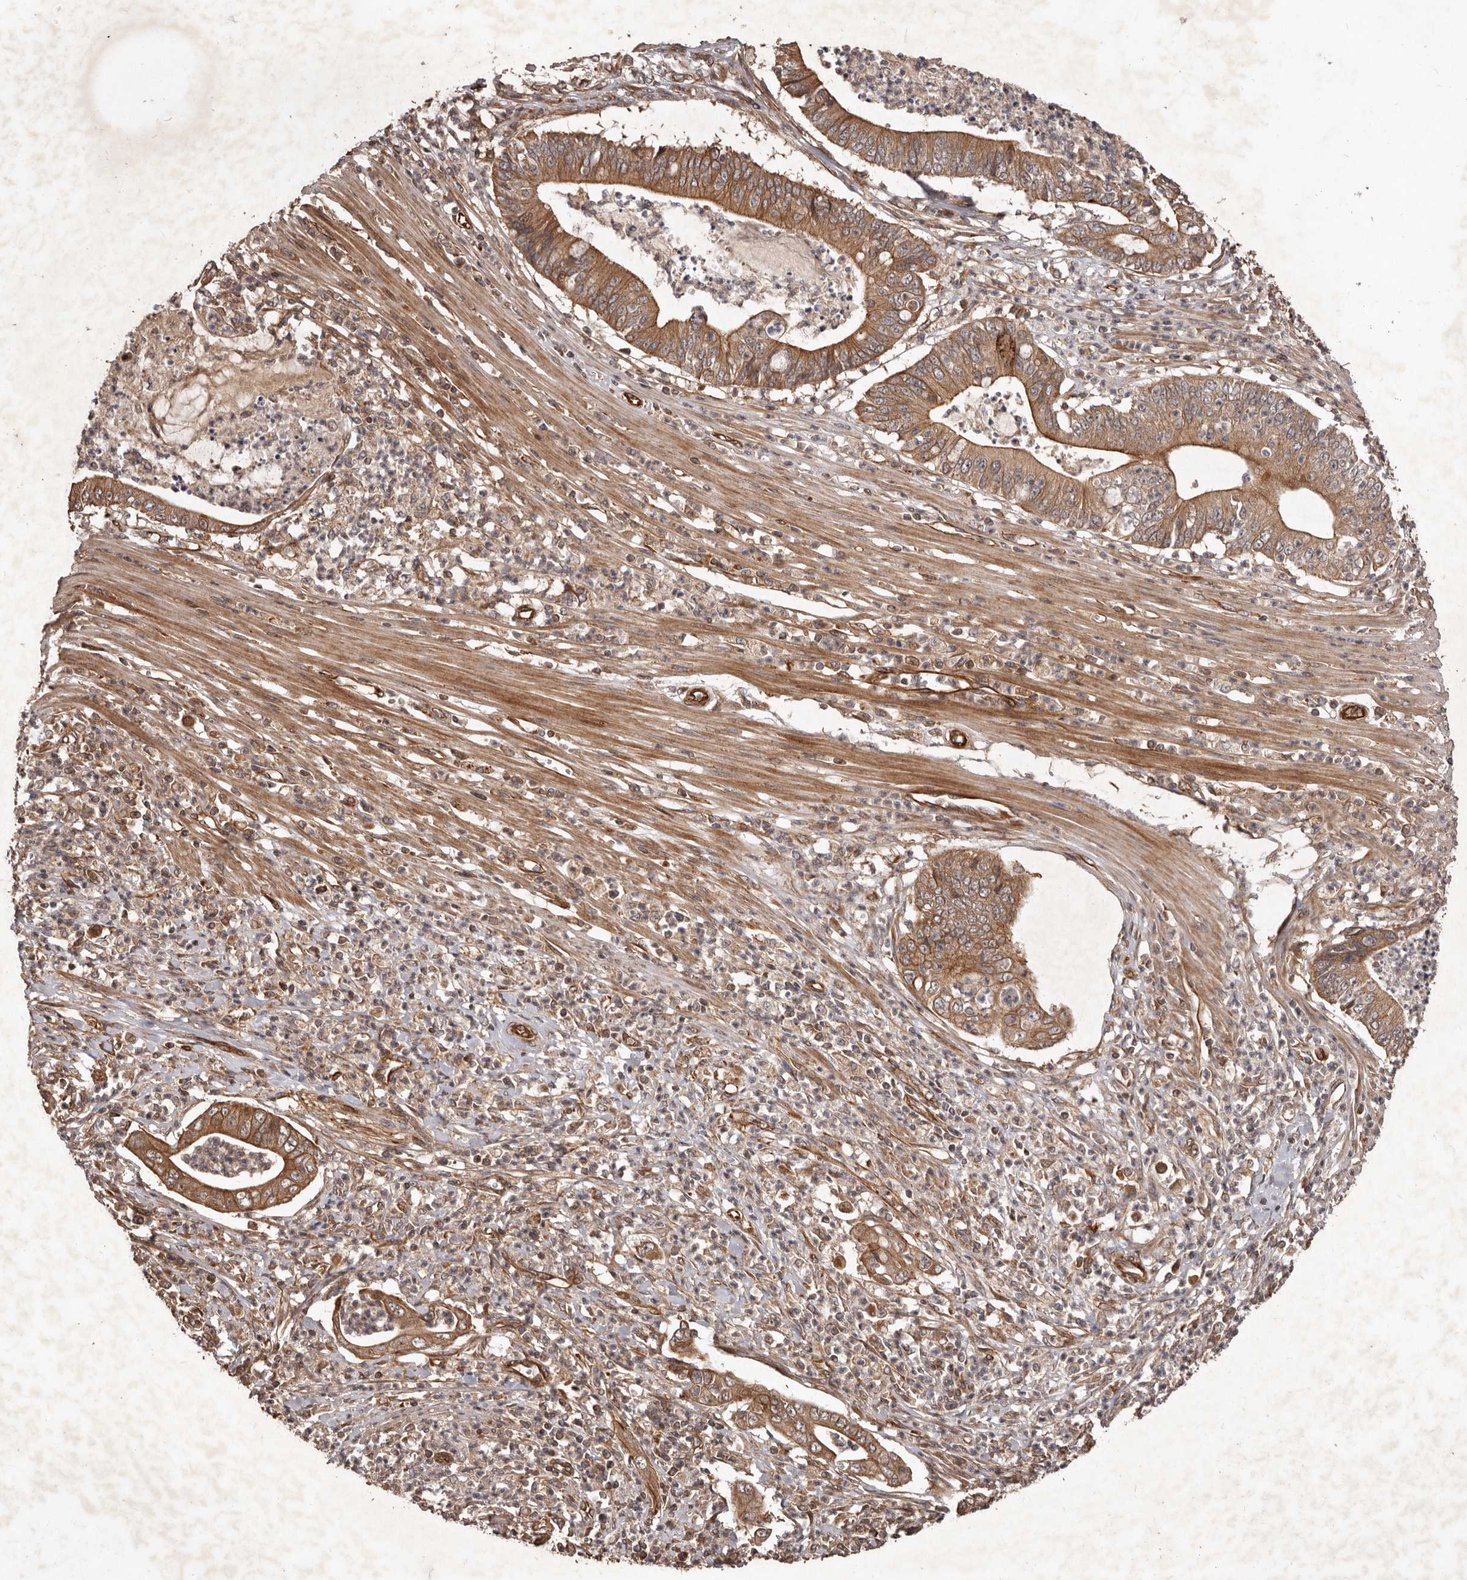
{"staining": {"intensity": "moderate", "quantity": ">75%", "location": "cytoplasmic/membranous"}, "tissue": "pancreatic cancer", "cell_type": "Tumor cells", "image_type": "cancer", "snomed": [{"axis": "morphology", "description": "Adenocarcinoma, NOS"}, {"axis": "topography", "description": "Pancreas"}], "caption": "This is an image of immunohistochemistry (IHC) staining of pancreatic cancer (adenocarcinoma), which shows moderate staining in the cytoplasmic/membranous of tumor cells.", "gene": "STK36", "patient": {"sex": "male", "age": 69}}